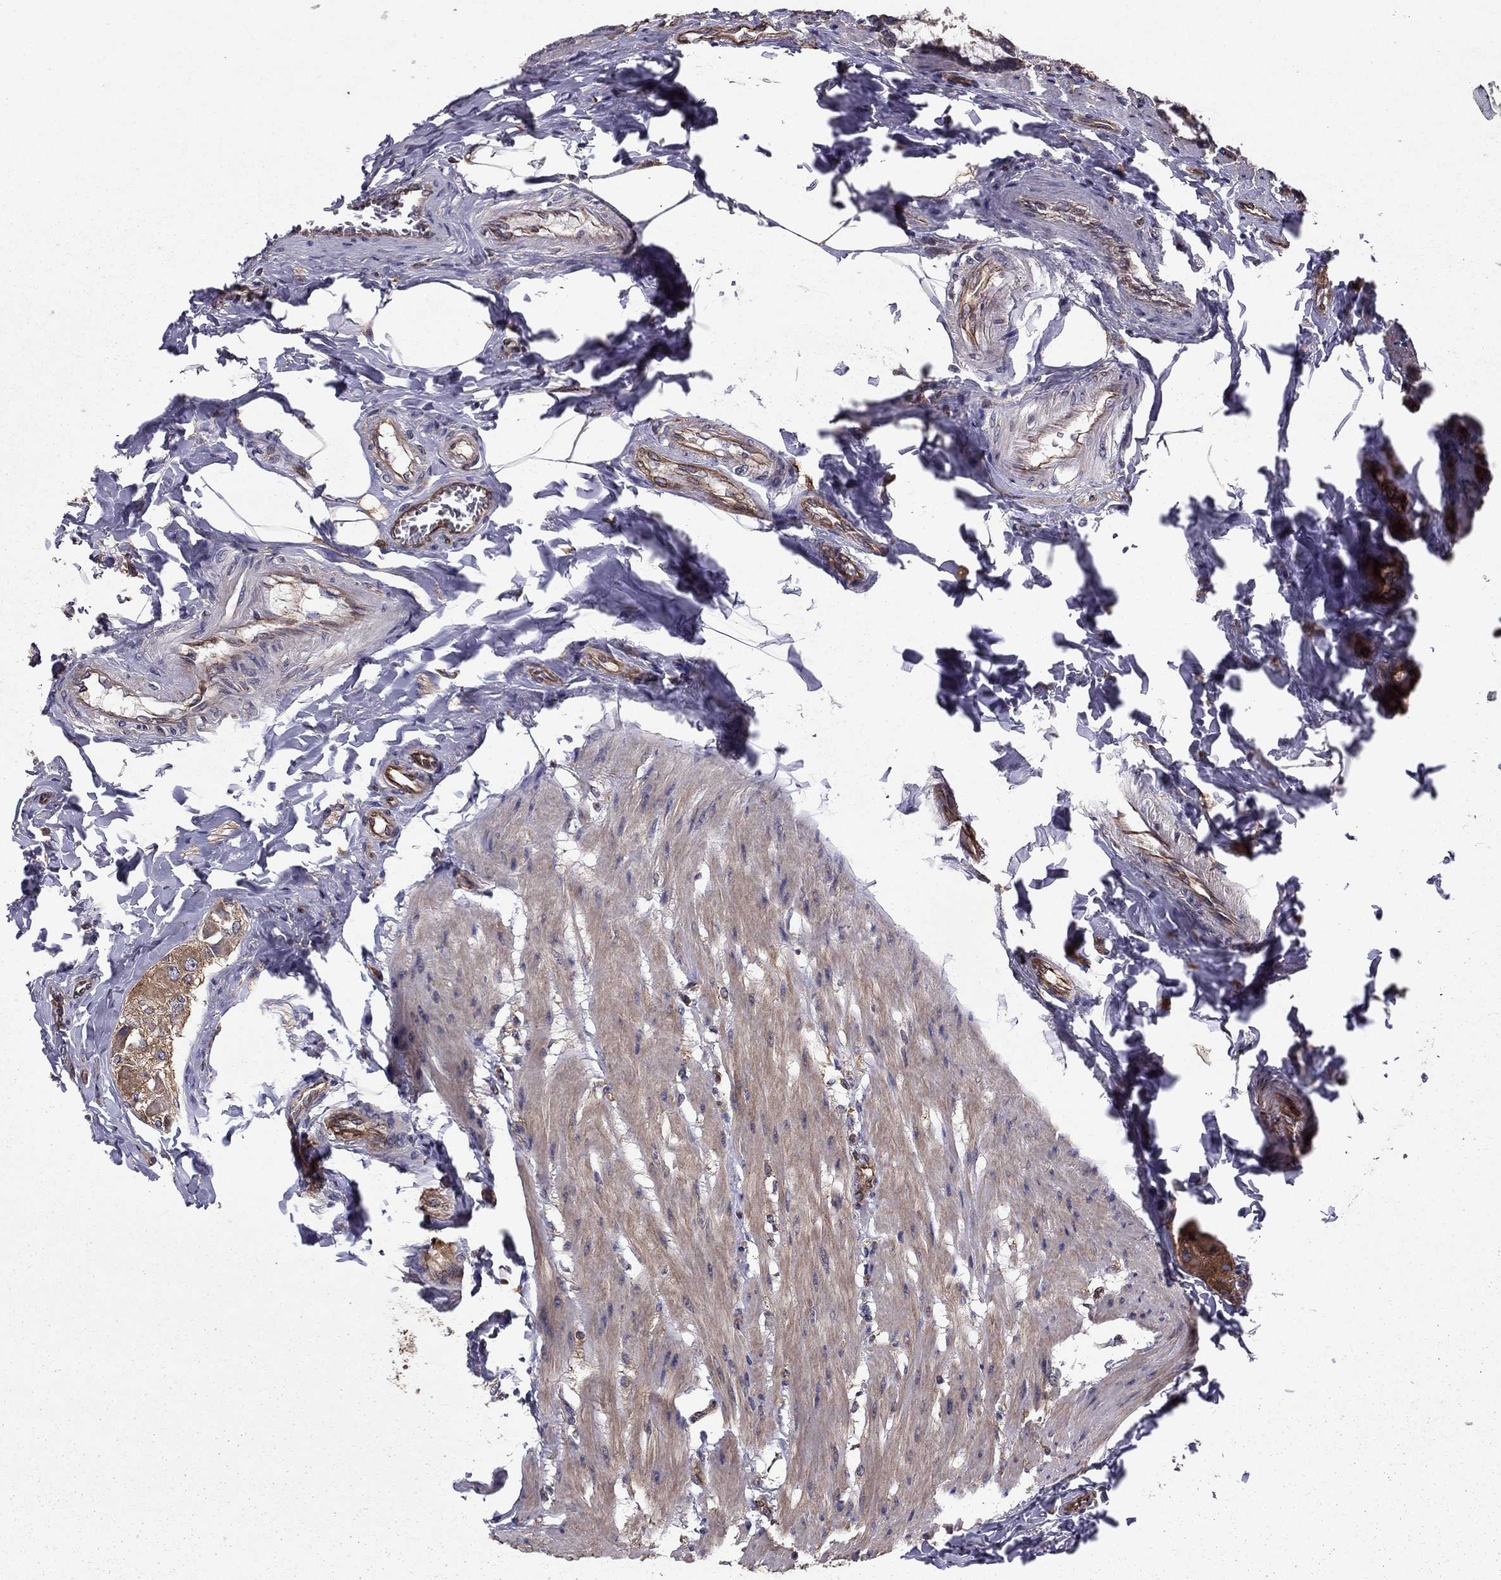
{"staining": {"intensity": "strong", "quantity": ">75%", "location": "cytoplasmic/membranous"}, "tissue": "colon", "cell_type": "Endothelial cells", "image_type": "normal", "snomed": [{"axis": "morphology", "description": "Normal tissue, NOS"}, {"axis": "topography", "description": "Colon"}], "caption": "Immunohistochemical staining of benign colon demonstrates high levels of strong cytoplasmic/membranous positivity in about >75% of endothelial cells. (Brightfield microscopy of DAB IHC at high magnification).", "gene": "SHMT1", "patient": {"sex": "female", "age": 65}}